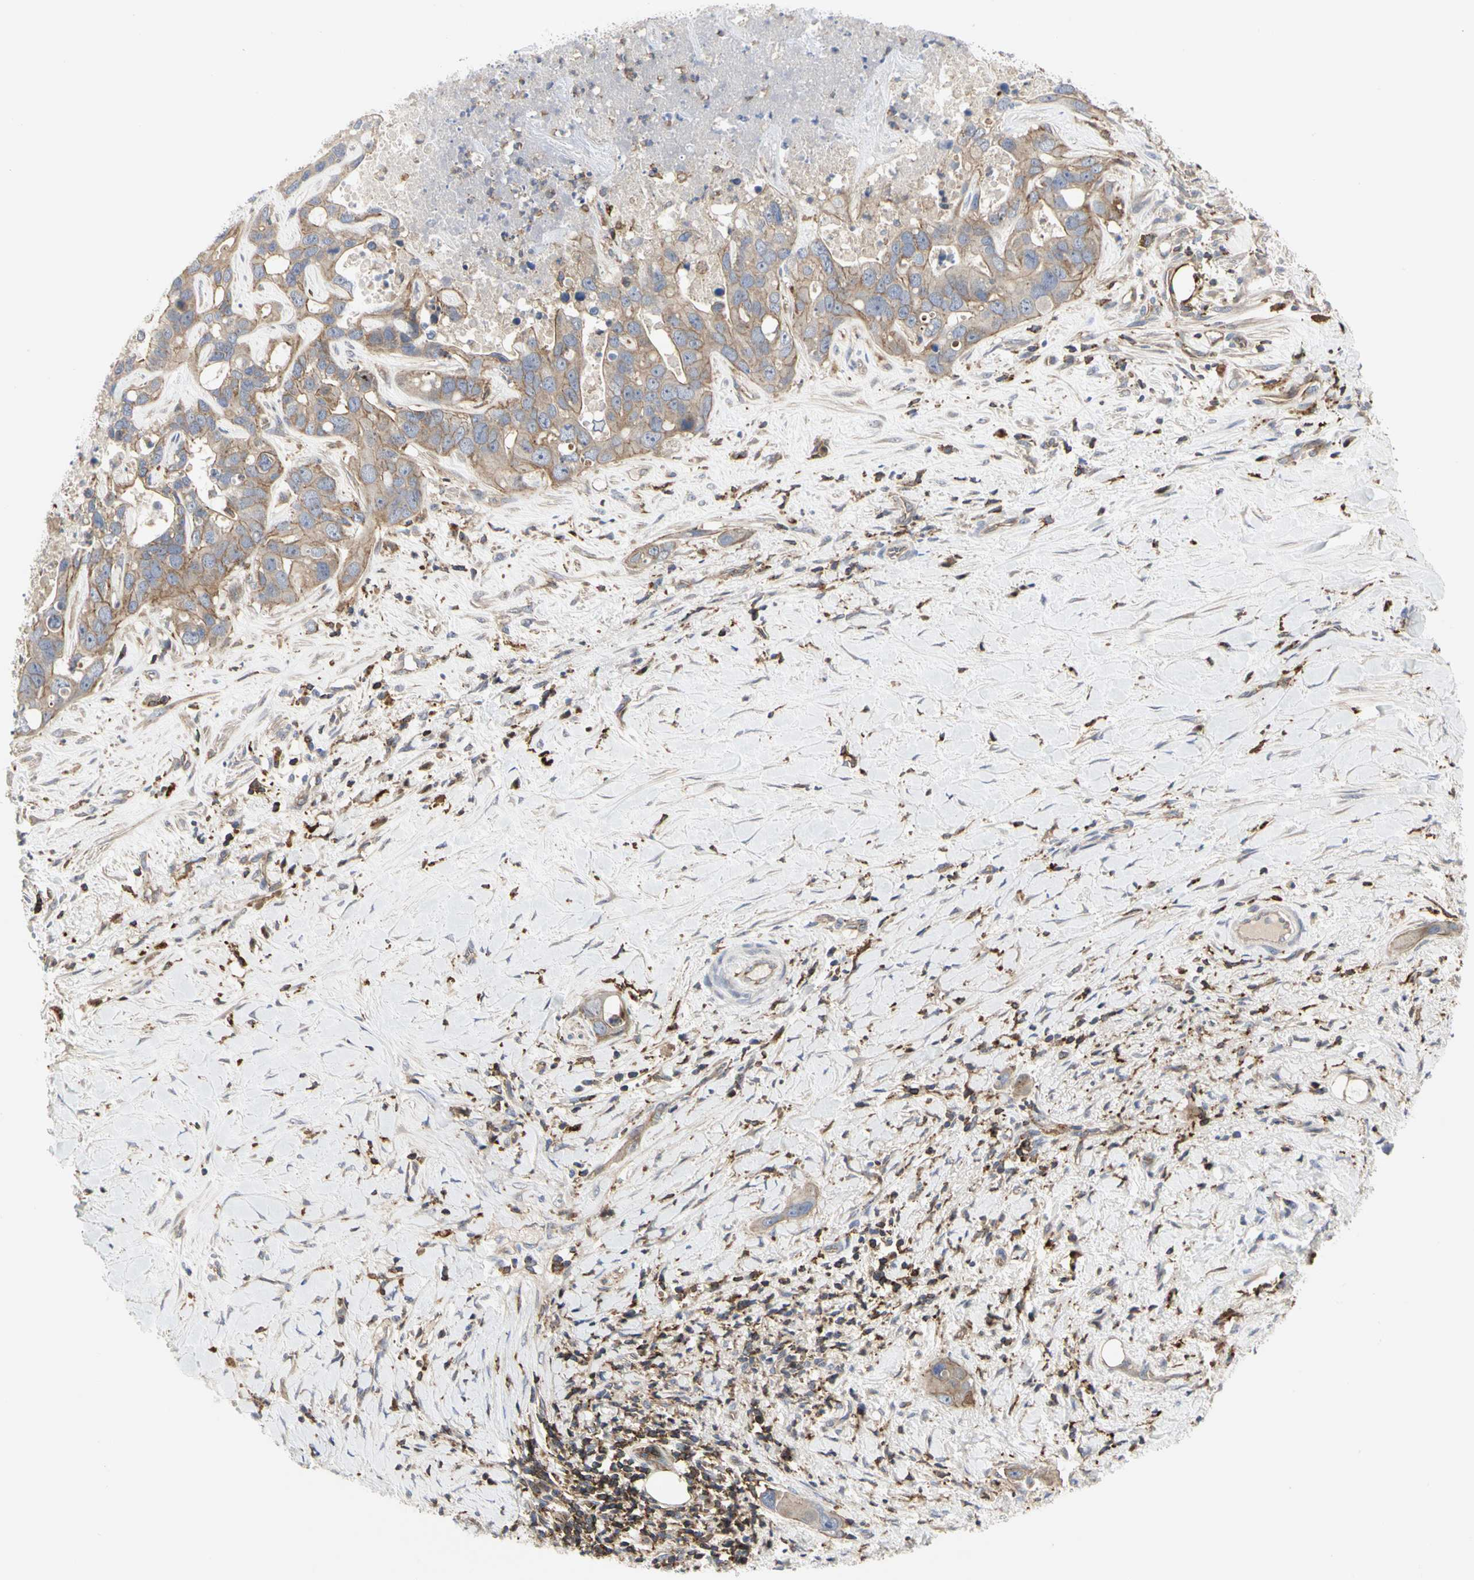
{"staining": {"intensity": "weak", "quantity": ">75%", "location": "cytoplasmic/membranous"}, "tissue": "liver cancer", "cell_type": "Tumor cells", "image_type": "cancer", "snomed": [{"axis": "morphology", "description": "Cholangiocarcinoma"}, {"axis": "topography", "description": "Liver"}], "caption": "High-magnification brightfield microscopy of cholangiocarcinoma (liver) stained with DAB (3,3'-diaminobenzidine) (brown) and counterstained with hematoxylin (blue). tumor cells exhibit weak cytoplasmic/membranous expression is present in about>75% of cells.", "gene": "NAPG", "patient": {"sex": "female", "age": 65}}